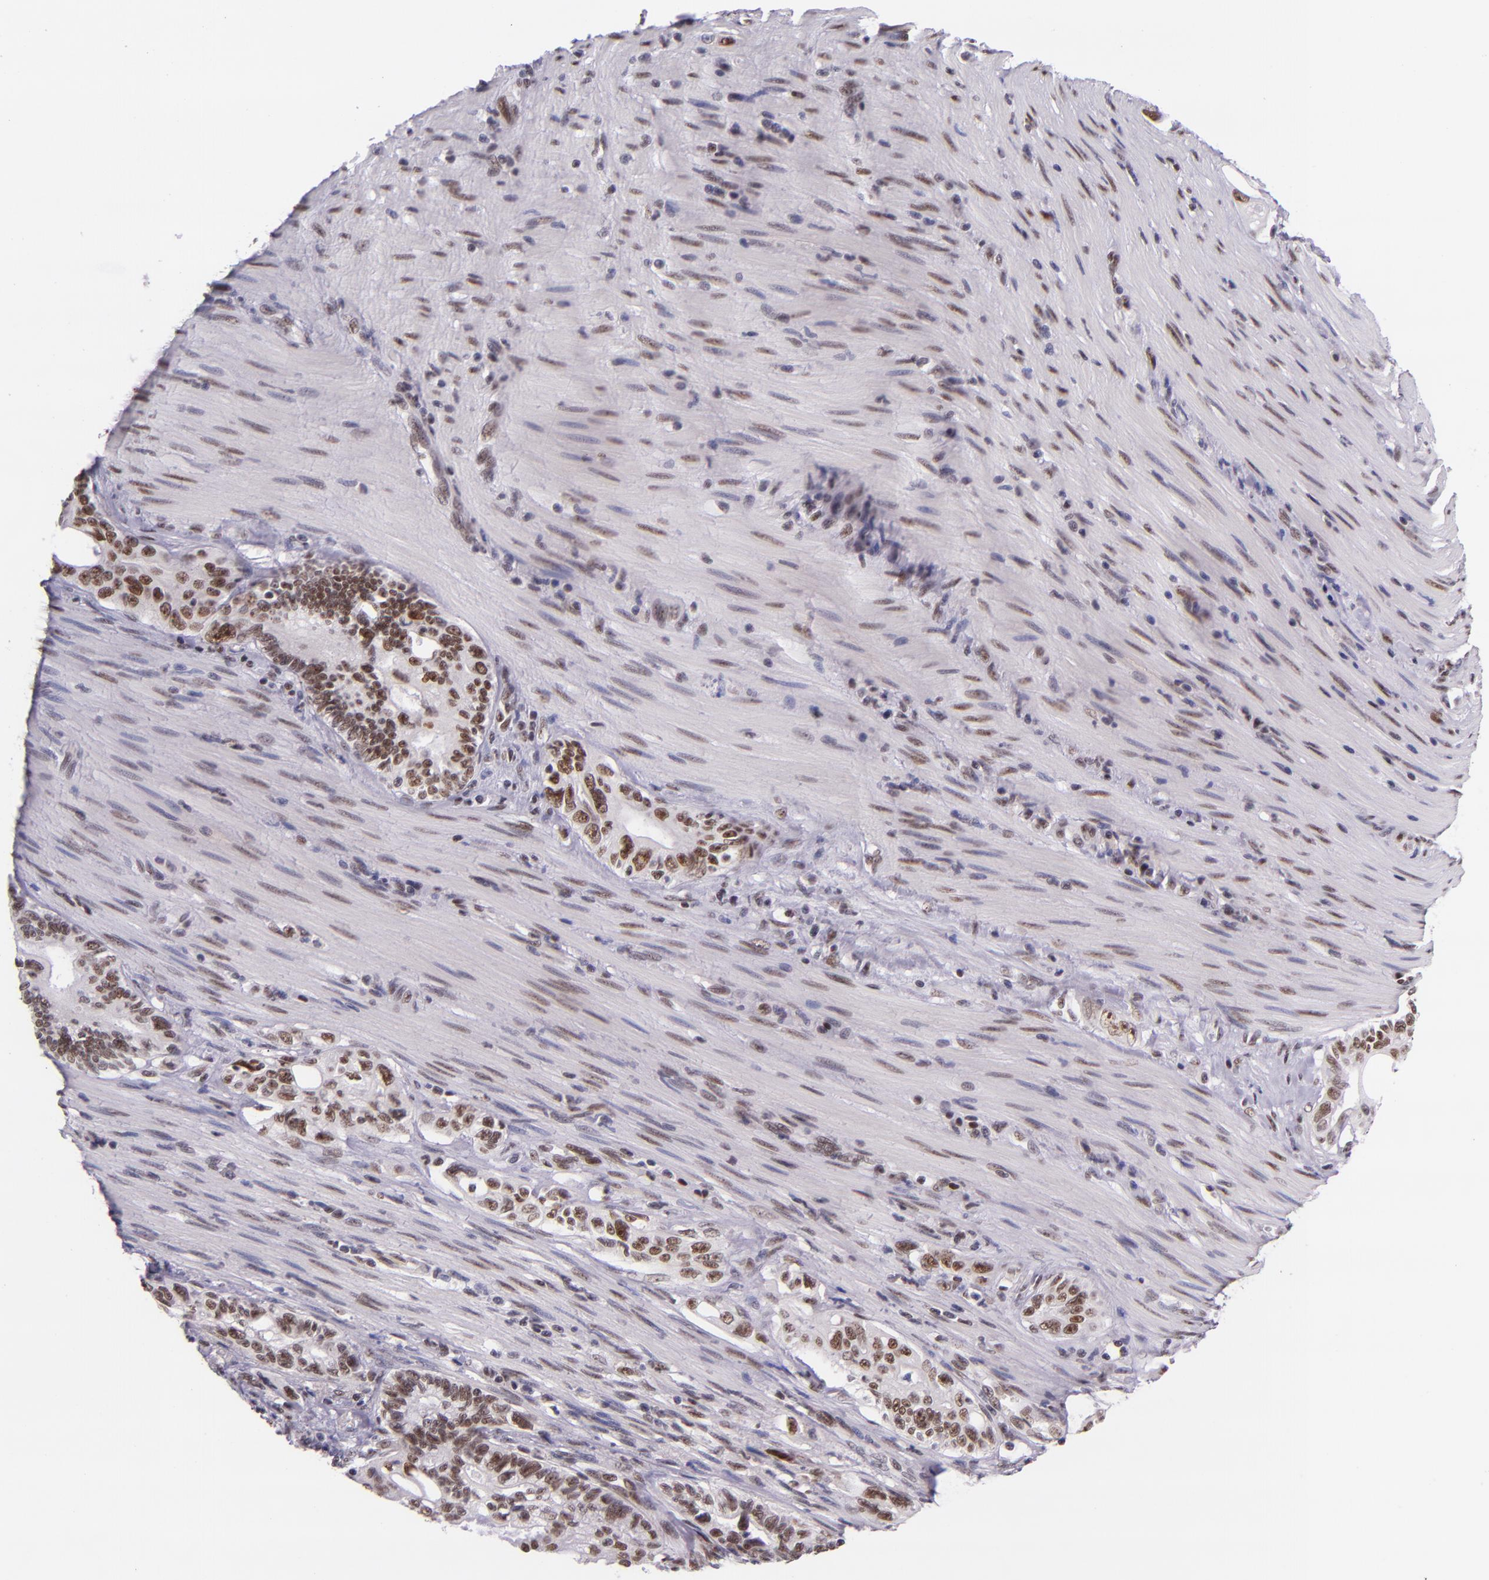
{"staining": {"intensity": "moderate", "quantity": ">75%", "location": "nuclear"}, "tissue": "pancreatic cancer", "cell_type": "Tumor cells", "image_type": "cancer", "snomed": [{"axis": "morphology", "description": "Normal tissue, NOS"}, {"axis": "topography", "description": "Pancreas"}], "caption": "Protein staining by IHC displays moderate nuclear staining in about >75% of tumor cells in pancreatic cancer.", "gene": "GPKOW", "patient": {"sex": "male", "age": 42}}